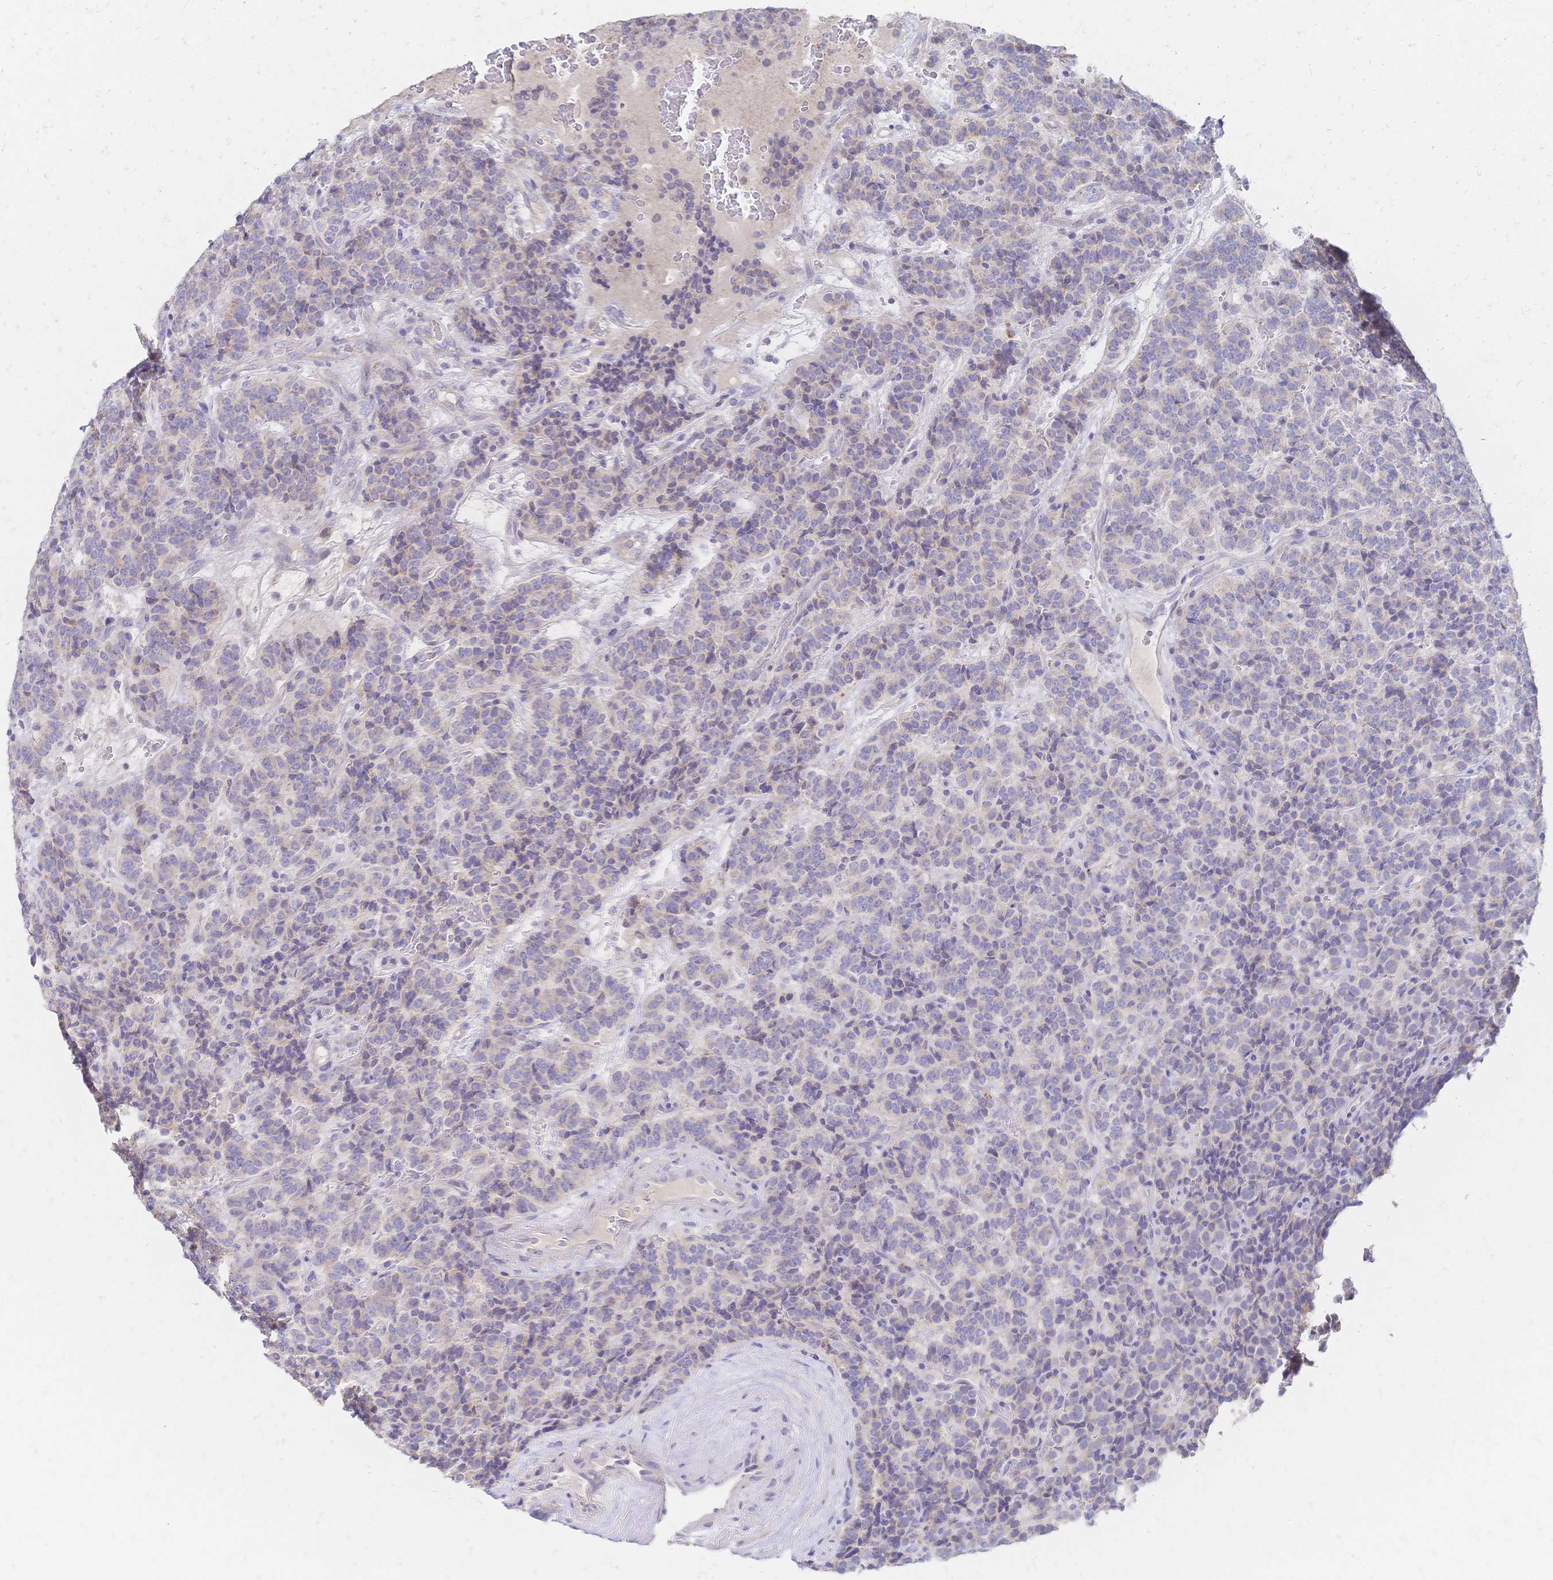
{"staining": {"intensity": "weak", "quantity": "<25%", "location": "cytoplasmic/membranous"}, "tissue": "carcinoid", "cell_type": "Tumor cells", "image_type": "cancer", "snomed": [{"axis": "morphology", "description": "Carcinoid, malignant, NOS"}, {"axis": "topography", "description": "Pancreas"}], "caption": "Immunohistochemistry (IHC) of carcinoid shows no expression in tumor cells.", "gene": "VWC2L", "patient": {"sex": "male", "age": 36}}